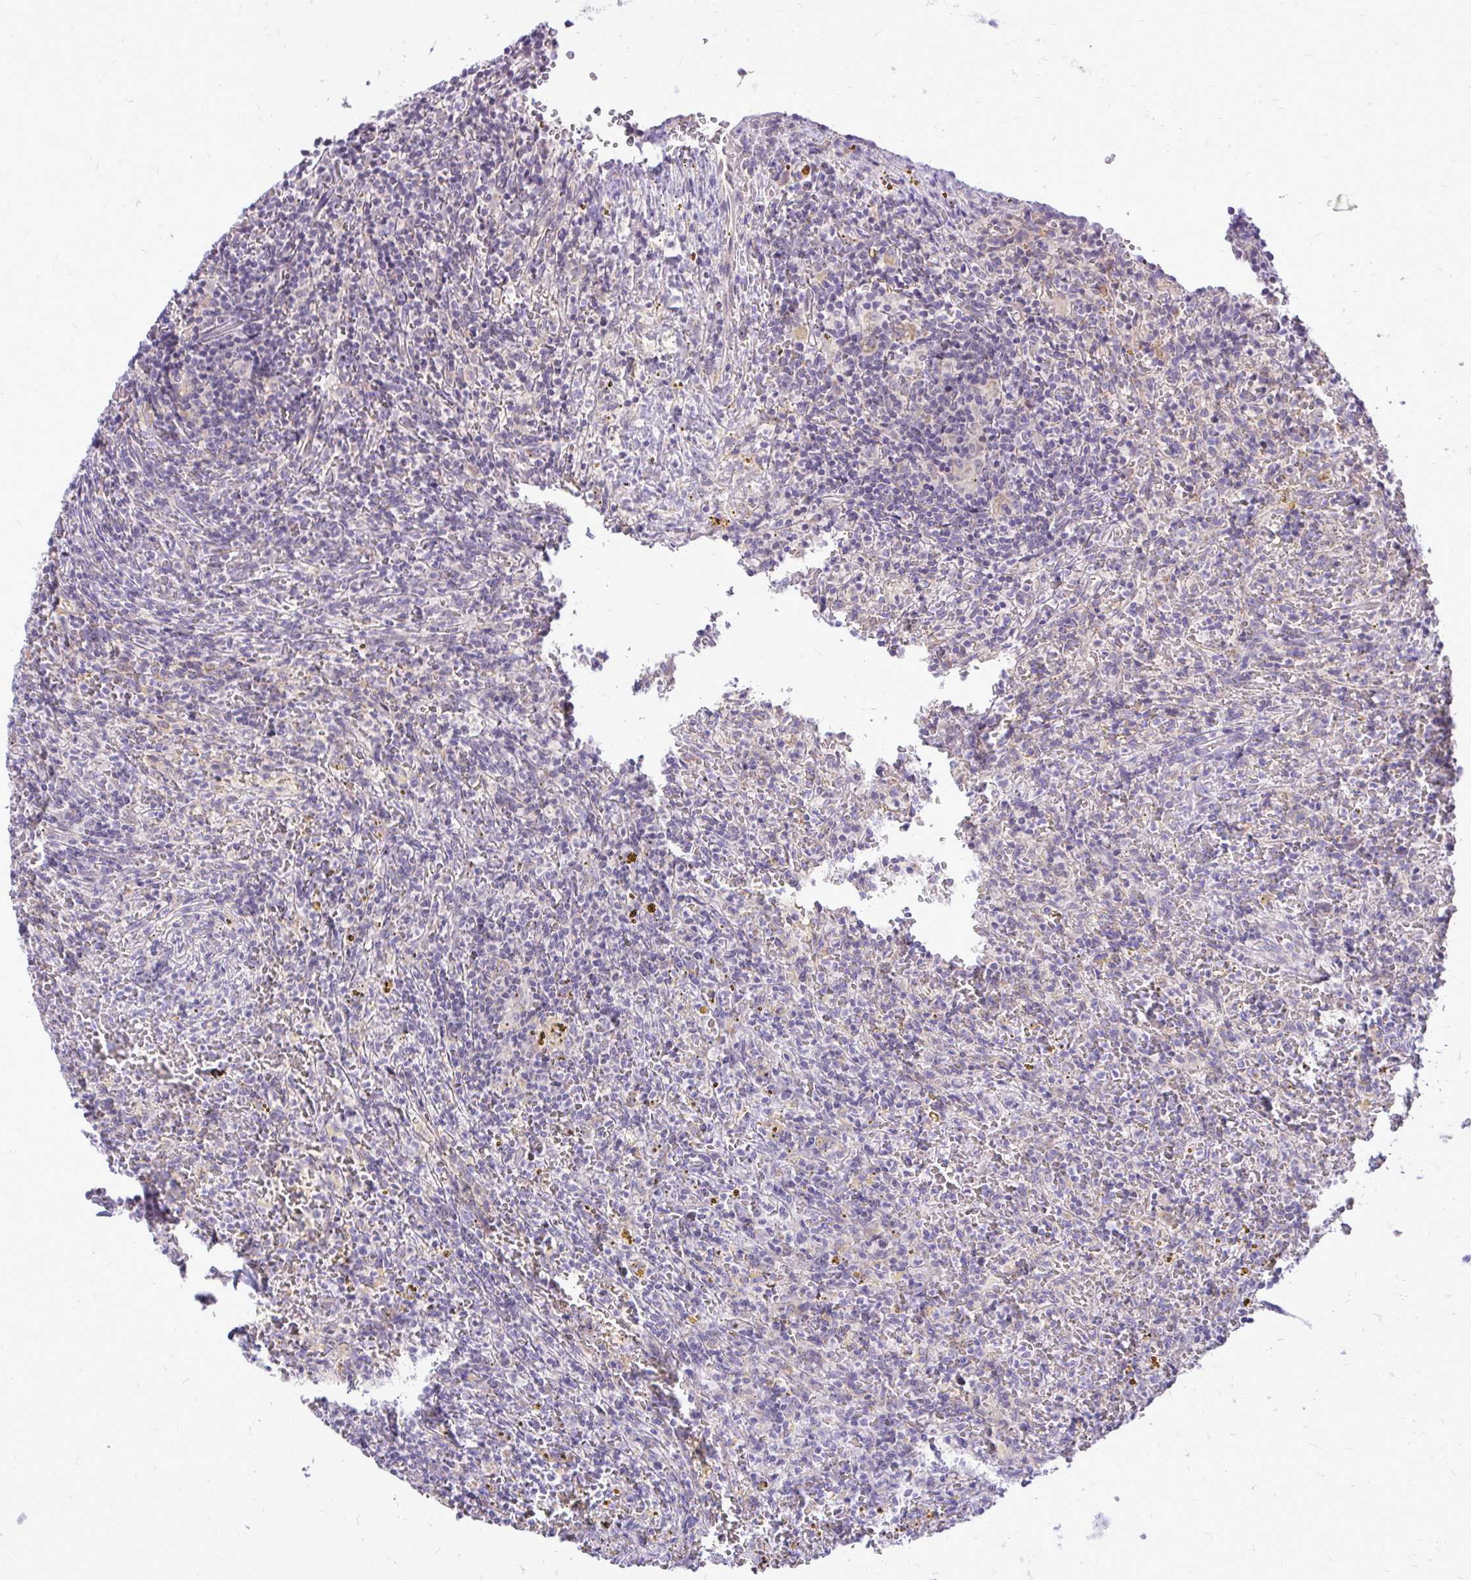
{"staining": {"intensity": "negative", "quantity": "none", "location": "none"}, "tissue": "lymphoma", "cell_type": "Tumor cells", "image_type": "cancer", "snomed": [{"axis": "morphology", "description": "Malignant lymphoma, non-Hodgkin's type, Low grade"}, {"axis": "topography", "description": "Spleen"}], "caption": "IHC image of low-grade malignant lymphoma, non-Hodgkin's type stained for a protein (brown), which shows no staining in tumor cells.", "gene": "SPTBN2", "patient": {"sex": "female", "age": 70}}